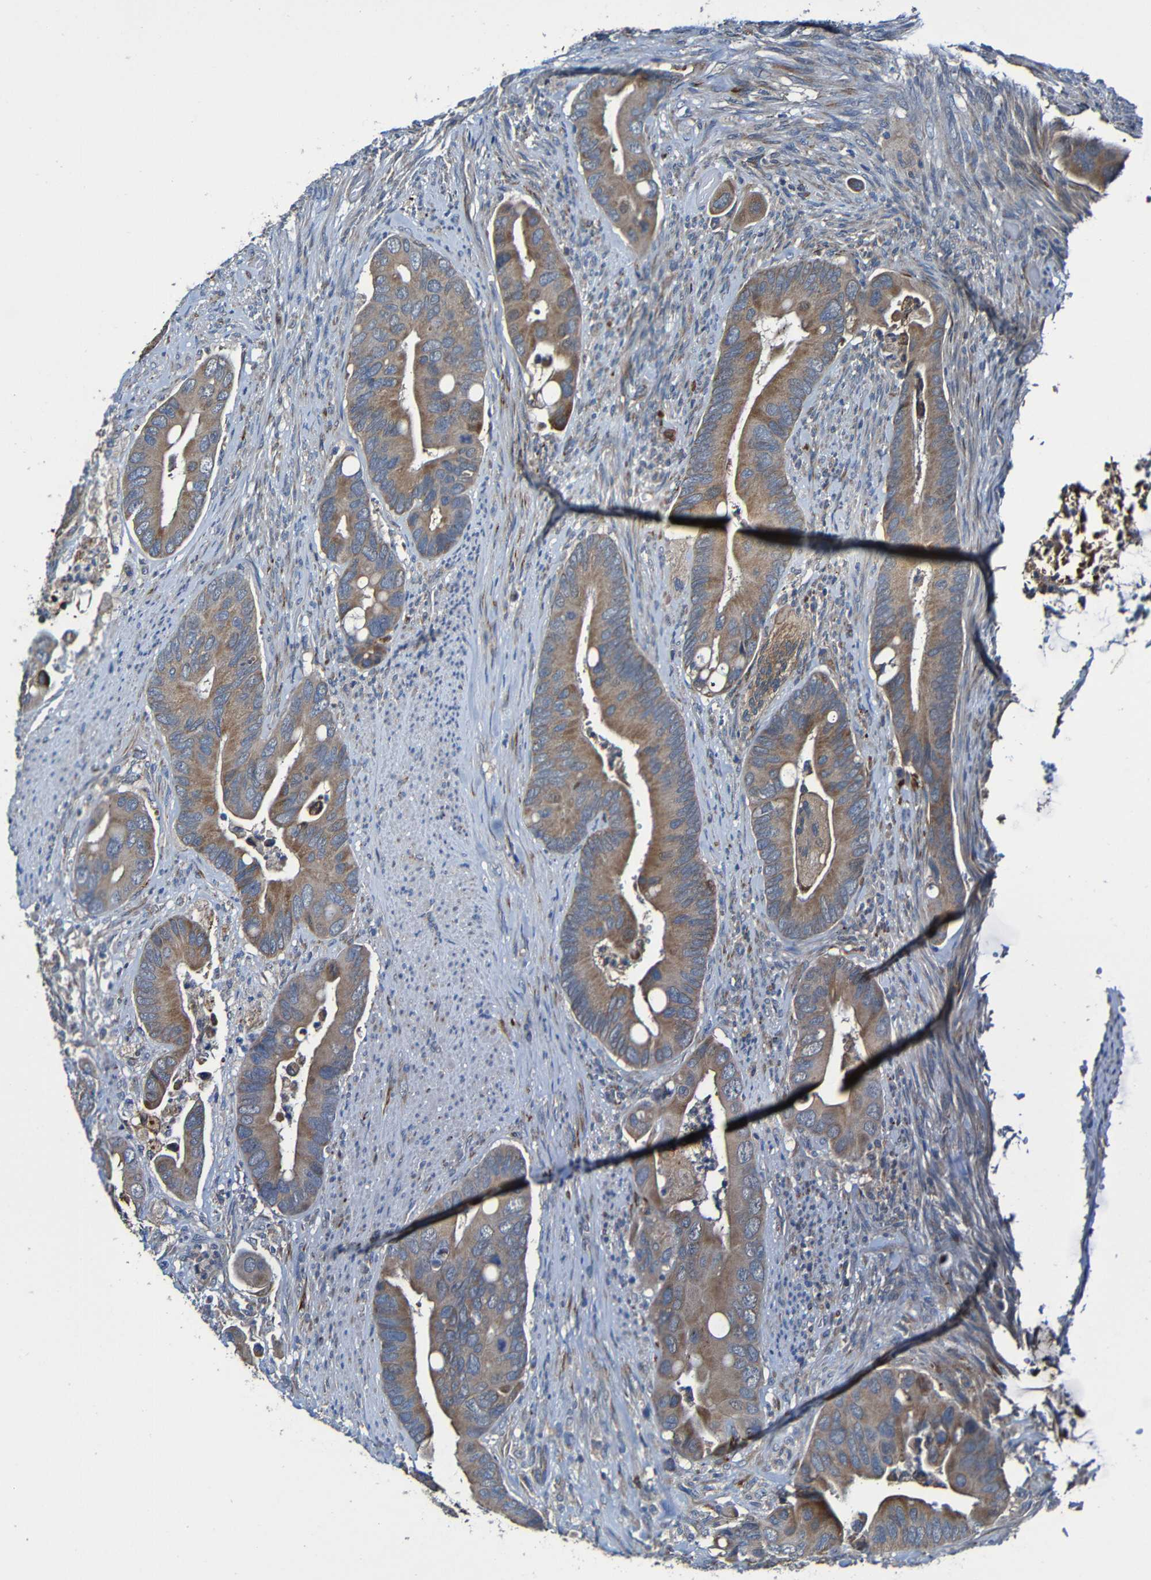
{"staining": {"intensity": "moderate", "quantity": ">75%", "location": "cytoplasmic/membranous"}, "tissue": "colorectal cancer", "cell_type": "Tumor cells", "image_type": "cancer", "snomed": [{"axis": "morphology", "description": "Adenocarcinoma, NOS"}, {"axis": "topography", "description": "Rectum"}], "caption": "Moderate cytoplasmic/membranous expression for a protein is appreciated in about >75% of tumor cells of colorectal adenocarcinoma using immunohistochemistry.", "gene": "ADAM15", "patient": {"sex": "female", "age": 57}}